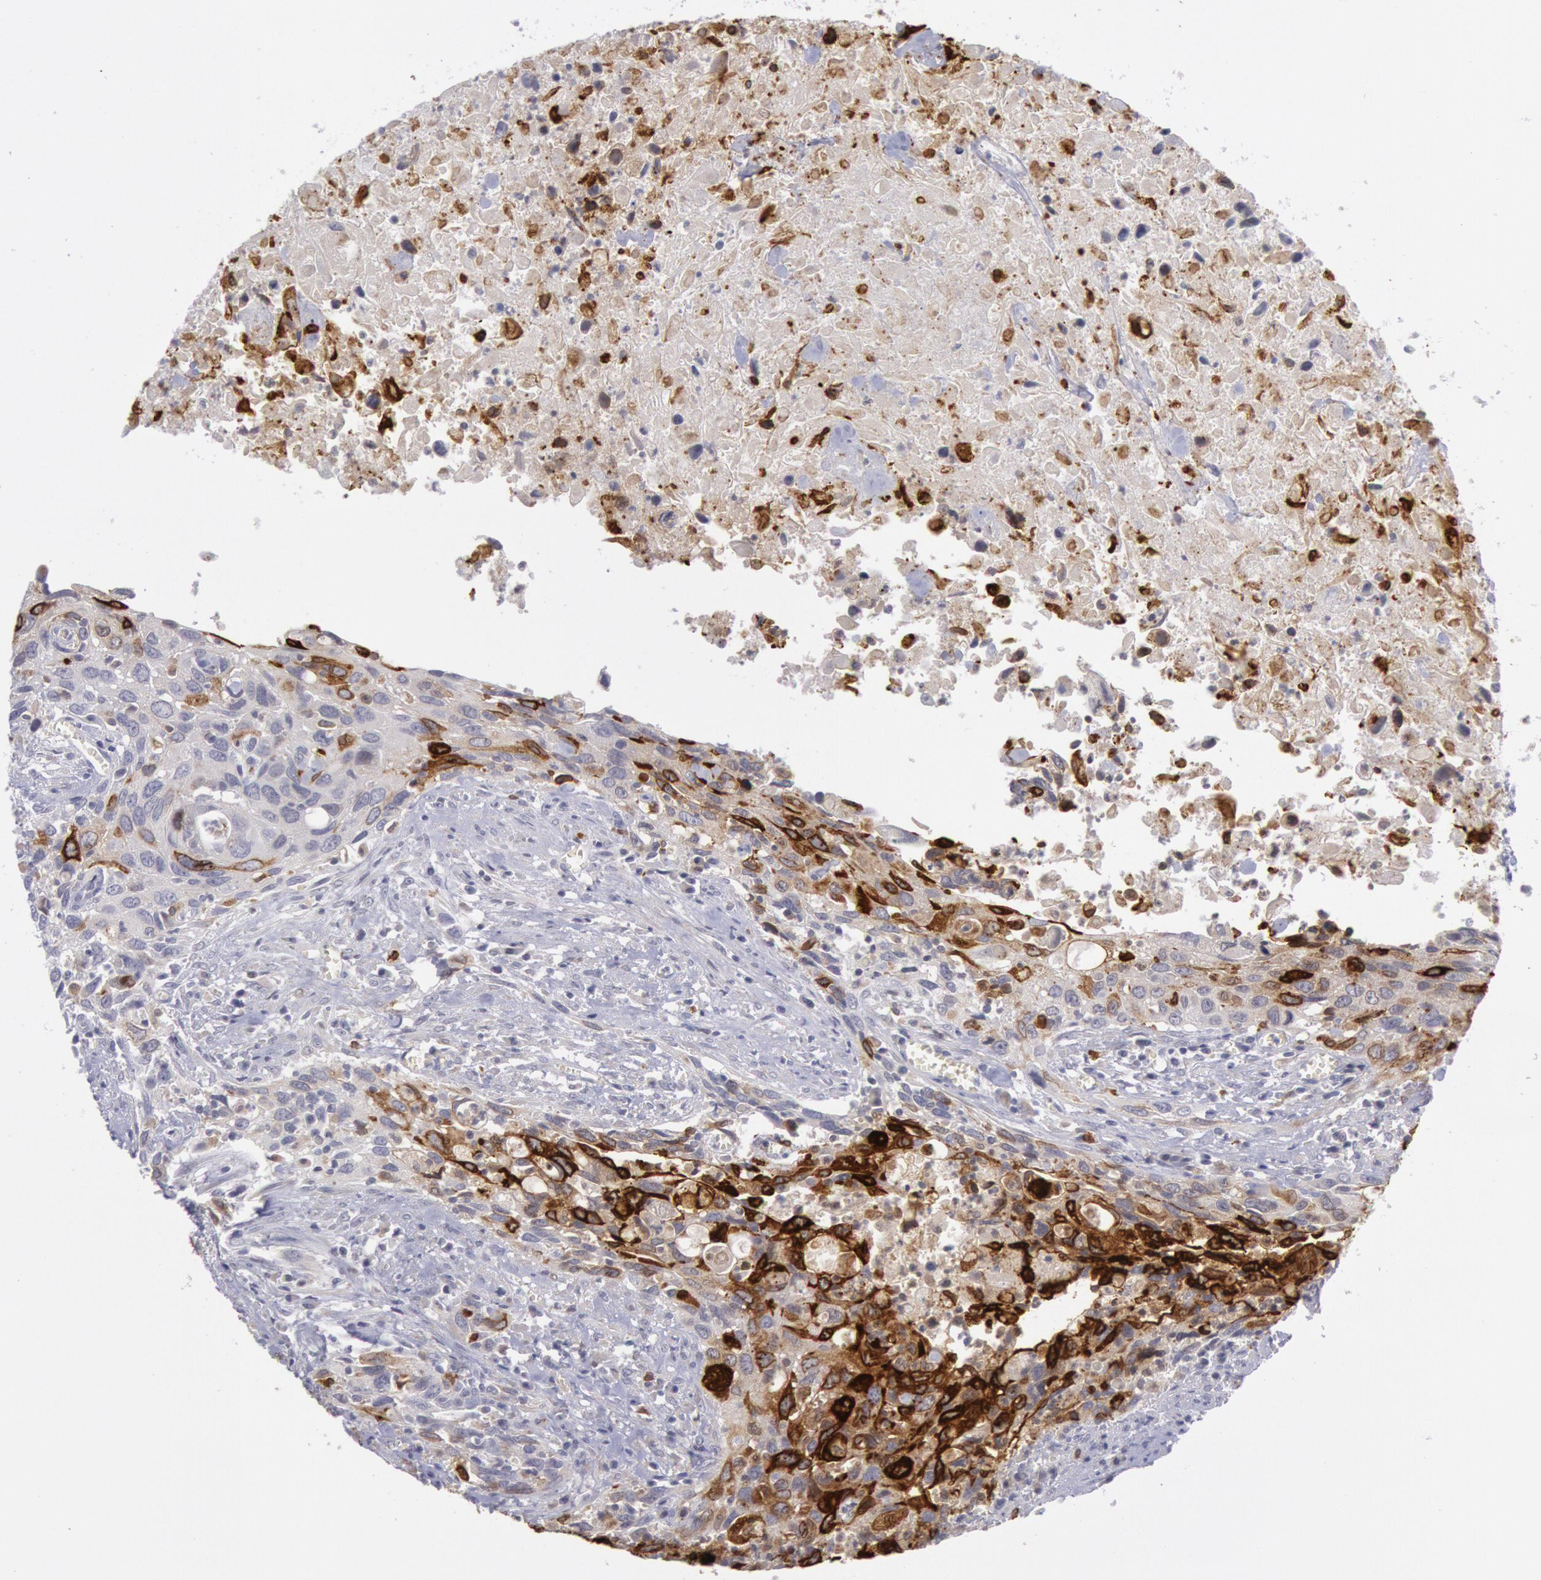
{"staining": {"intensity": "strong", "quantity": "<25%", "location": "cytoplasmic/membranous"}, "tissue": "urothelial cancer", "cell_type": "Tumor cells", "image_type": "cancer", "snomed": [{"axis": "morphology", "description": "Urothelial carcinoma, High grade"}, {"axis": "topography", "description": "Urinary bladder"}], "caption": "The immunohistochemical stain labels strong cytoplasmic/membranous positivity in tumor cells of urothelial cancer tissue.", "gene": "PTGS2", "patient": {"sex": "male", "age": 71}}